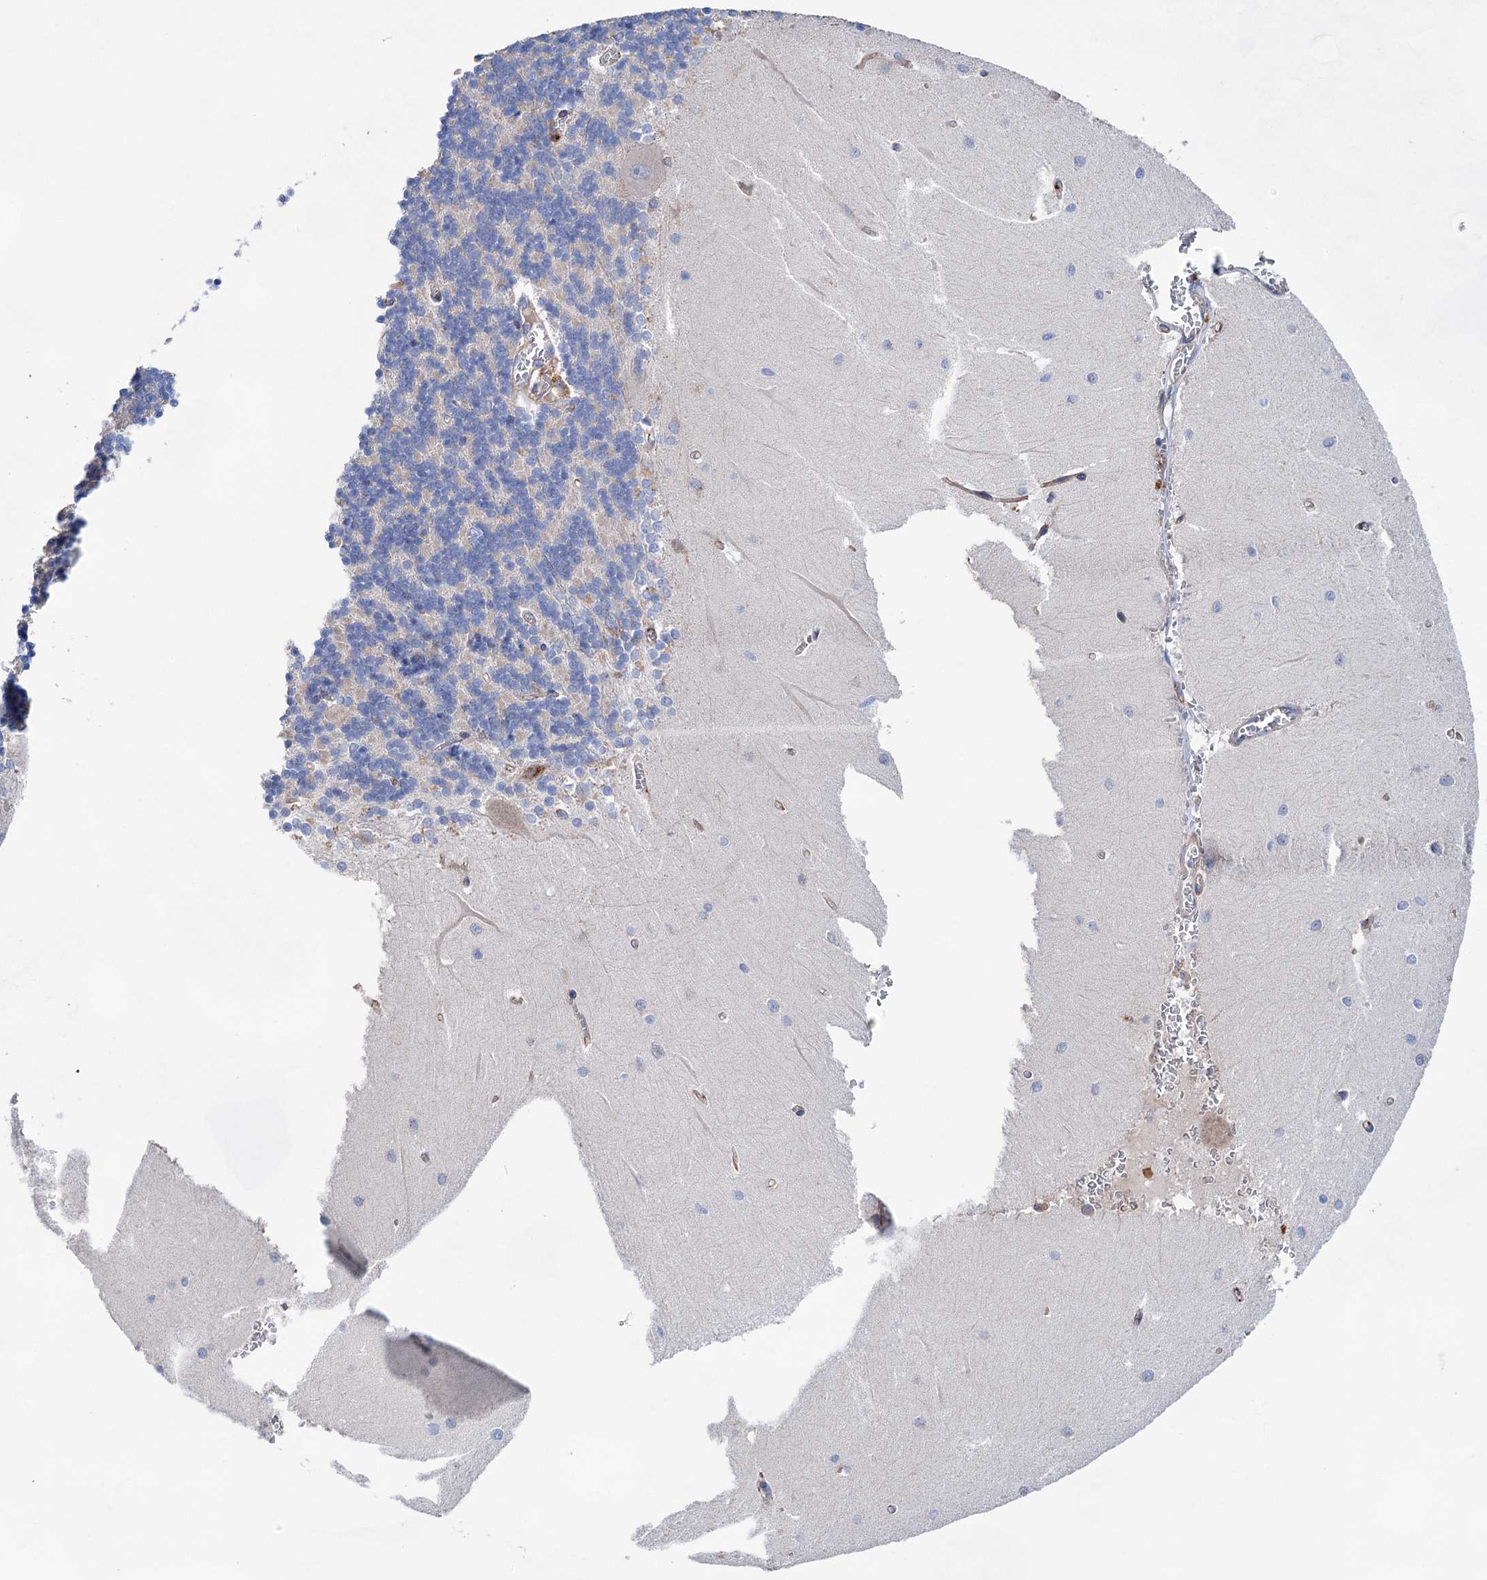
{"staining": {"intensity": "negative", "quantity": "none", "location": "none"}, "tissue": "cerebellum", "cell_type": "Cells in granular layer", "image_type": "normal", "snomed": [{"axis": "morphology", "description": "Normal tissue, NOS"}, {"axis": "topography", "description": "Cerebellum"}], "caption": "Cerebellum stained for a protein using immunohistochemistry (IHC) demonstrates no staining cells in granular layer.", "gene": "GPR155", "patient": {"sex": "male", "age": 37}}